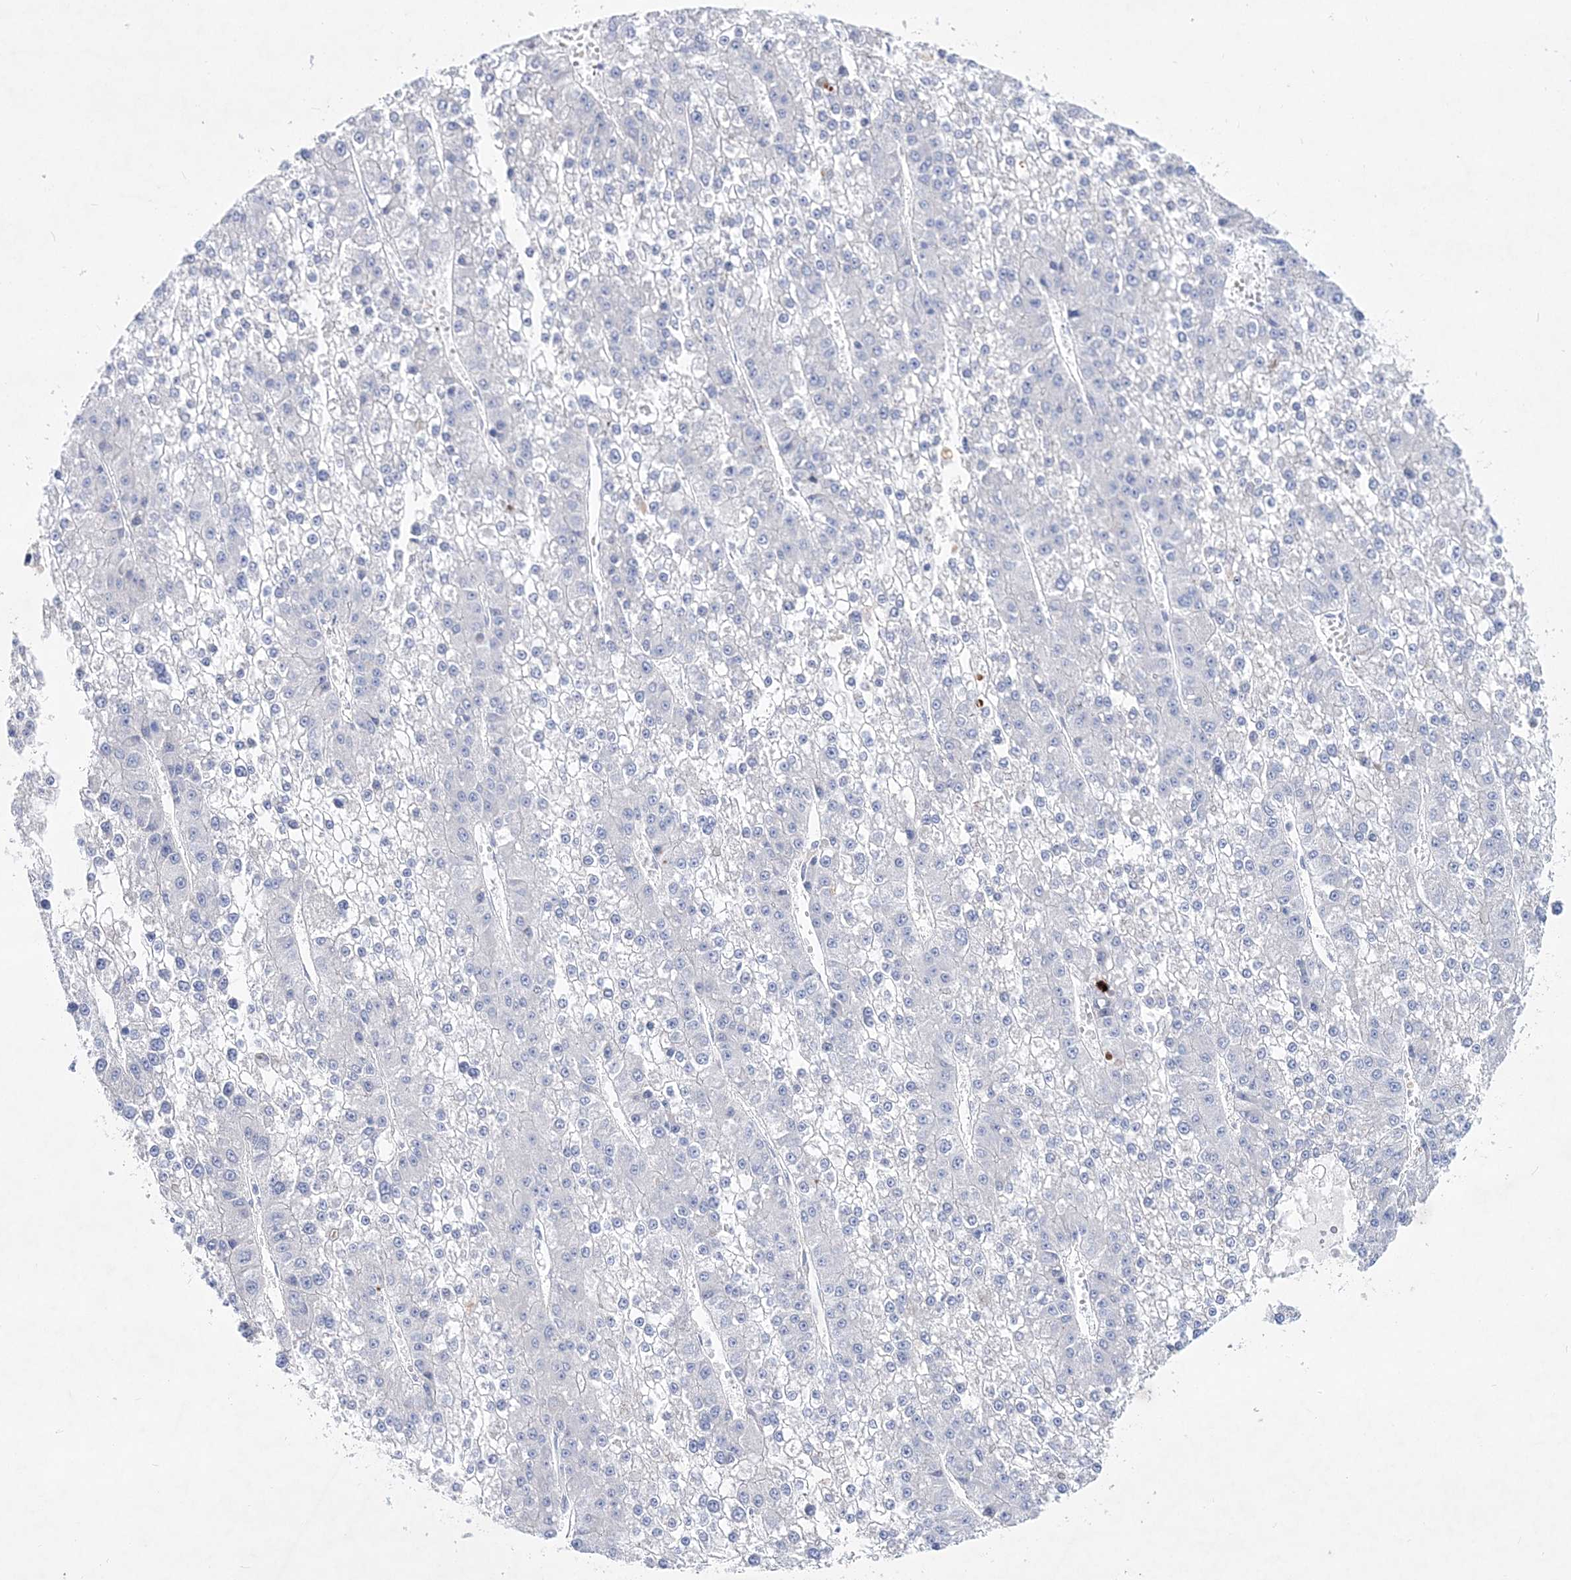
{"staining": {"intensity": "negative", "quantity": "none", "location": "none"}, "tissue": "liver cancer", "cell_type": "Tumor cells", "image_type": "cancer", "snomed": [{"axis": "morphology", "description": "Carcinoma, Hepatocellular, NOS"}, {"axis": "topography", "description": "Liver"}], "caption": "Tumor cells are negative for brown protein staining in liver cancer. (Brightfield microscopy of DAB immunohistochemistry (IHC) at high magnification).", "gene": "SPINK7", "patient": {"sex": "female", "age": 73}}